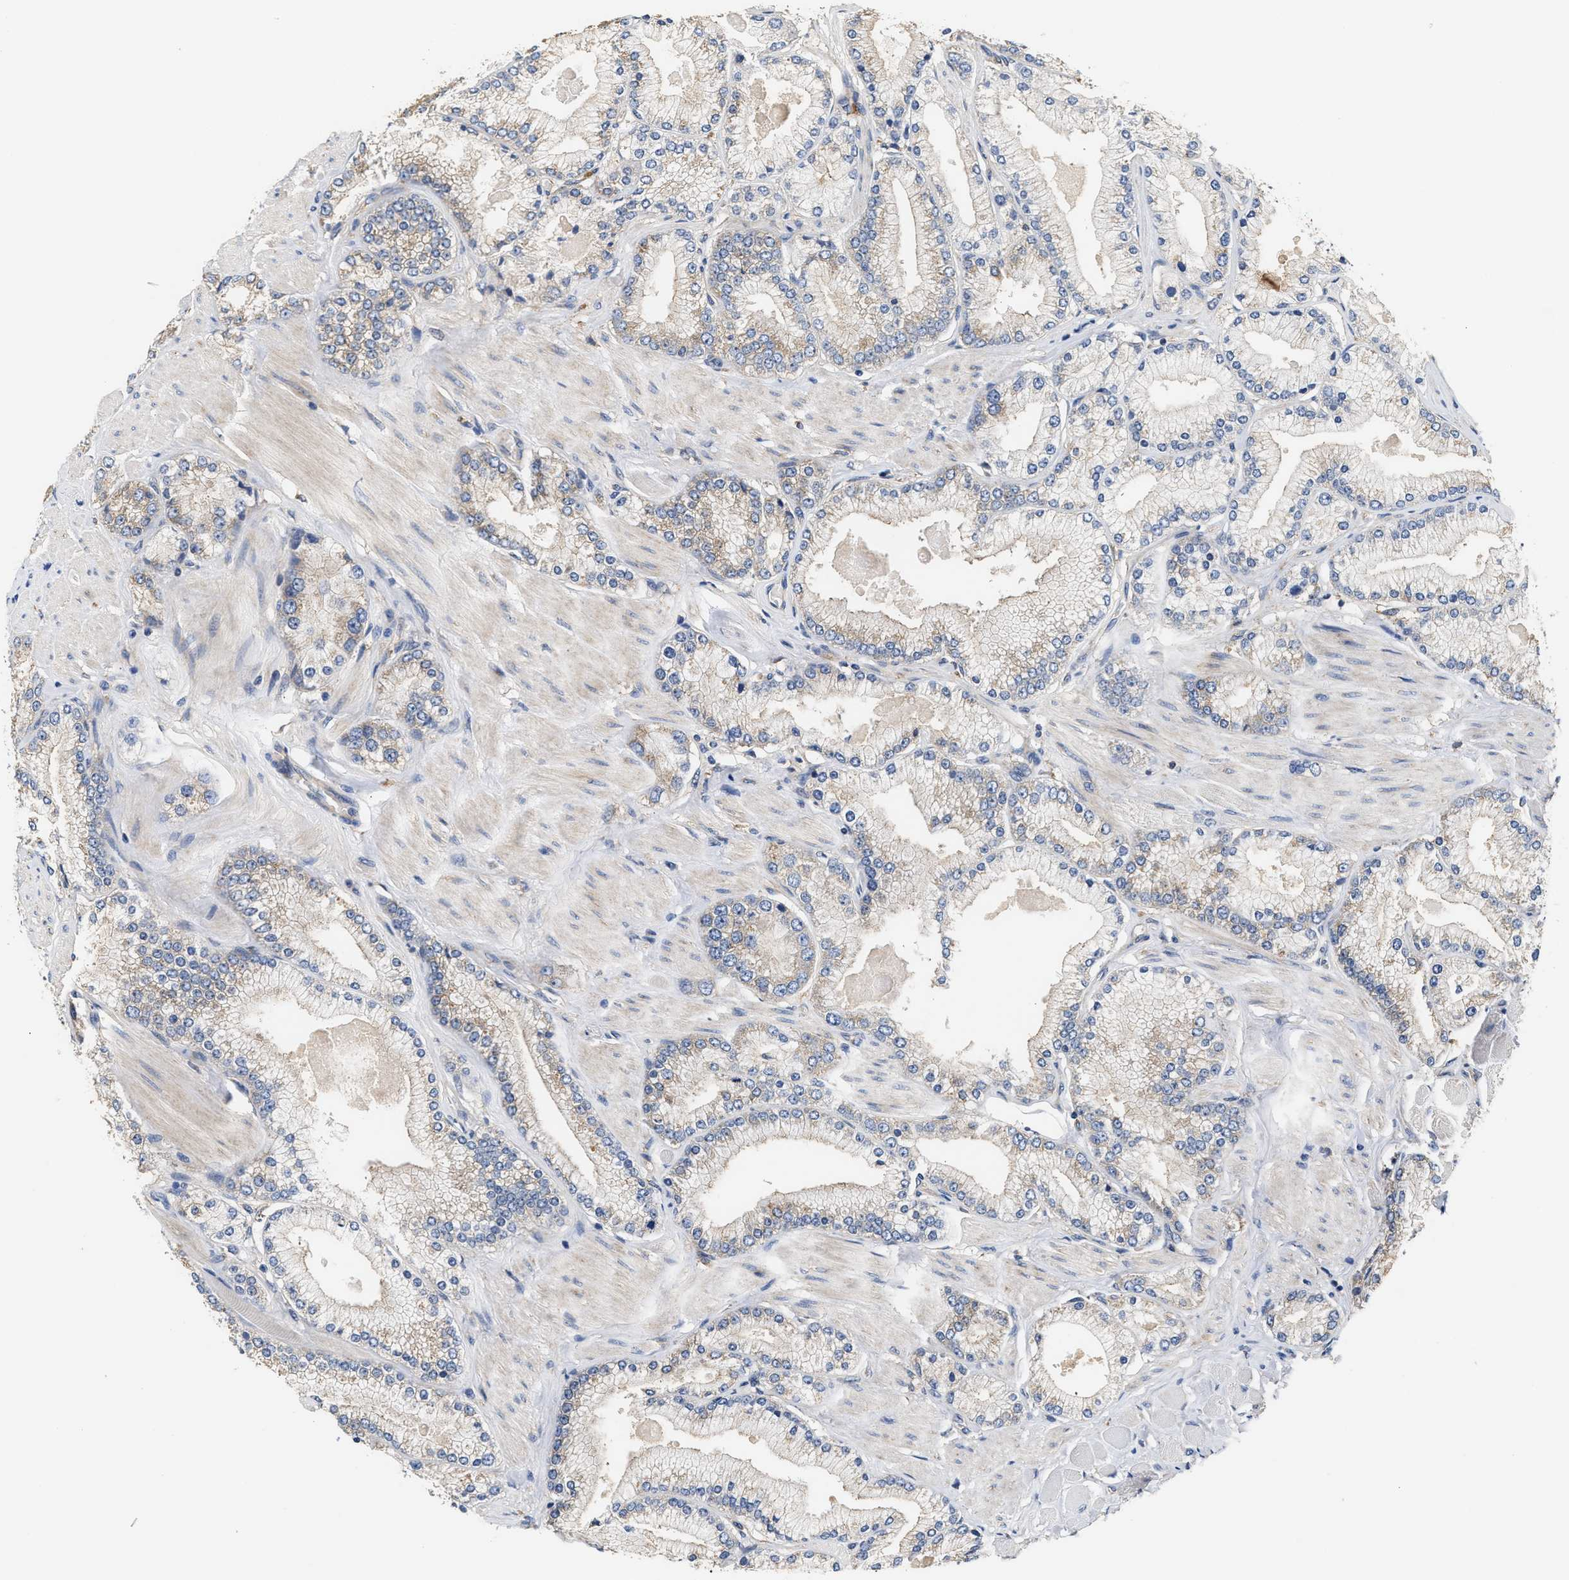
{"staining": {"intensity": "weak", "quantity": "<25%", "location": "cytoplasmic/membranous"}, "tissue": "prostate cancer", "cell_type": "Tumor cells", "image_type": "cancer", "snomed": [{"axis": "morphology", "description": "Adenocarcinoma, High grade"}, {"axis": "topography", "description": "Prostate"}], "caption": "An image of high-grade adenocarcinoma (prostate) stained for a protein demonstrates no brown staining in tumor cells. (Stains: DAB (3,3'-diaminobenzidine) immunohistochemistry (IHC) with hematoxylin counter stain, Microscopy: brightfield microscopy at high magnification).", "gene": "KLB", "patient": {"sex": "male", "age": 50}}